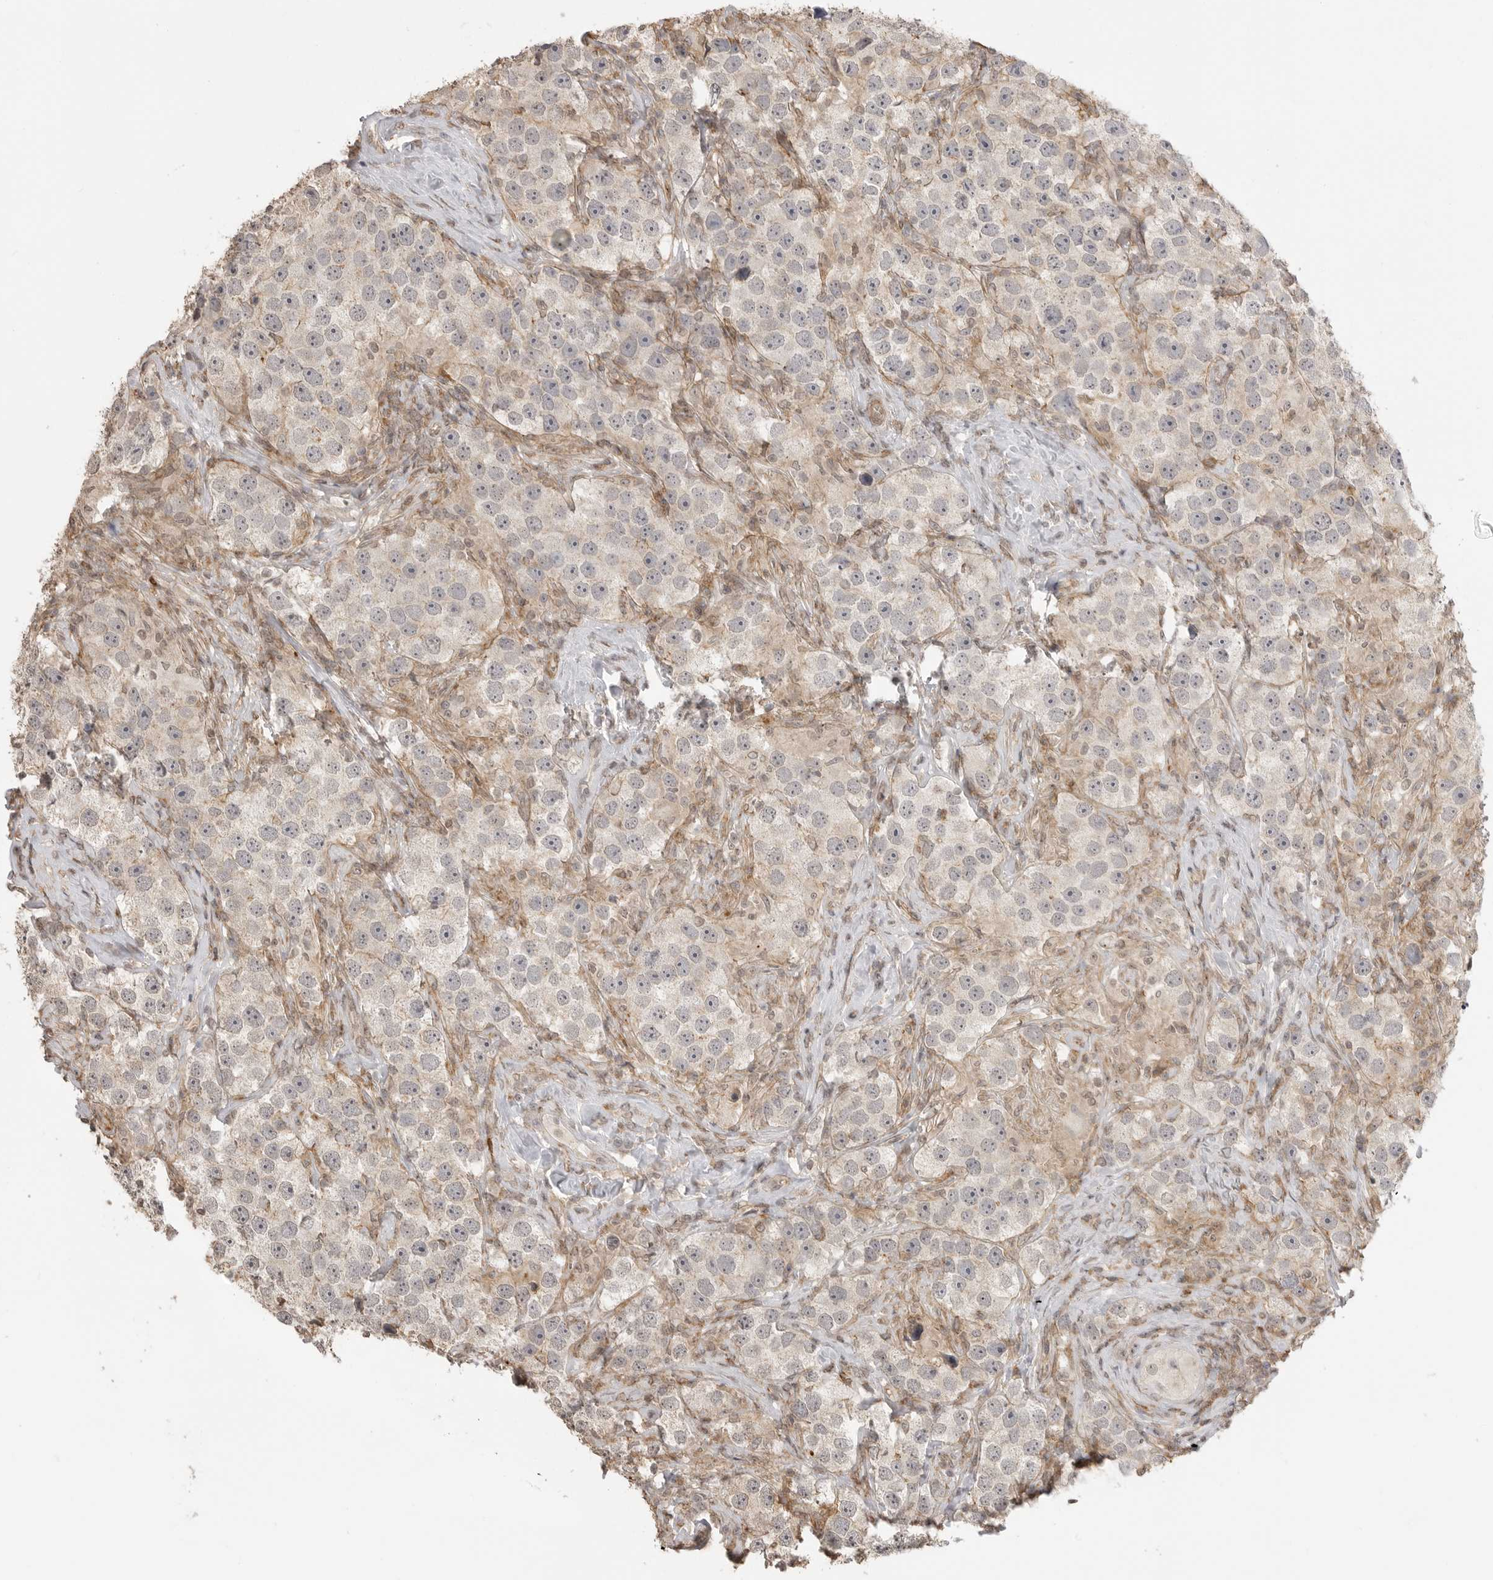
{"staining": {"intensity": "weak", "quantity": "<25%", "location": "cytoplasmic/membranous,nuclear"}, "tissue": "testis cancer", "cell_type": "Tumor cells", "image_type": "cancer", "snomed": [{"axis": "morphology", "description": "Seminoma, NOS"}, {"axis": "topography", "description": "Testis"}], "caption": "A high-resolution photomicrograph shows immunohistochemistry staining of testis cancer, which displays no significant expression in tumor cells.", "gene": "GPC2", "patient": {"sex": "male", "age": 49}}